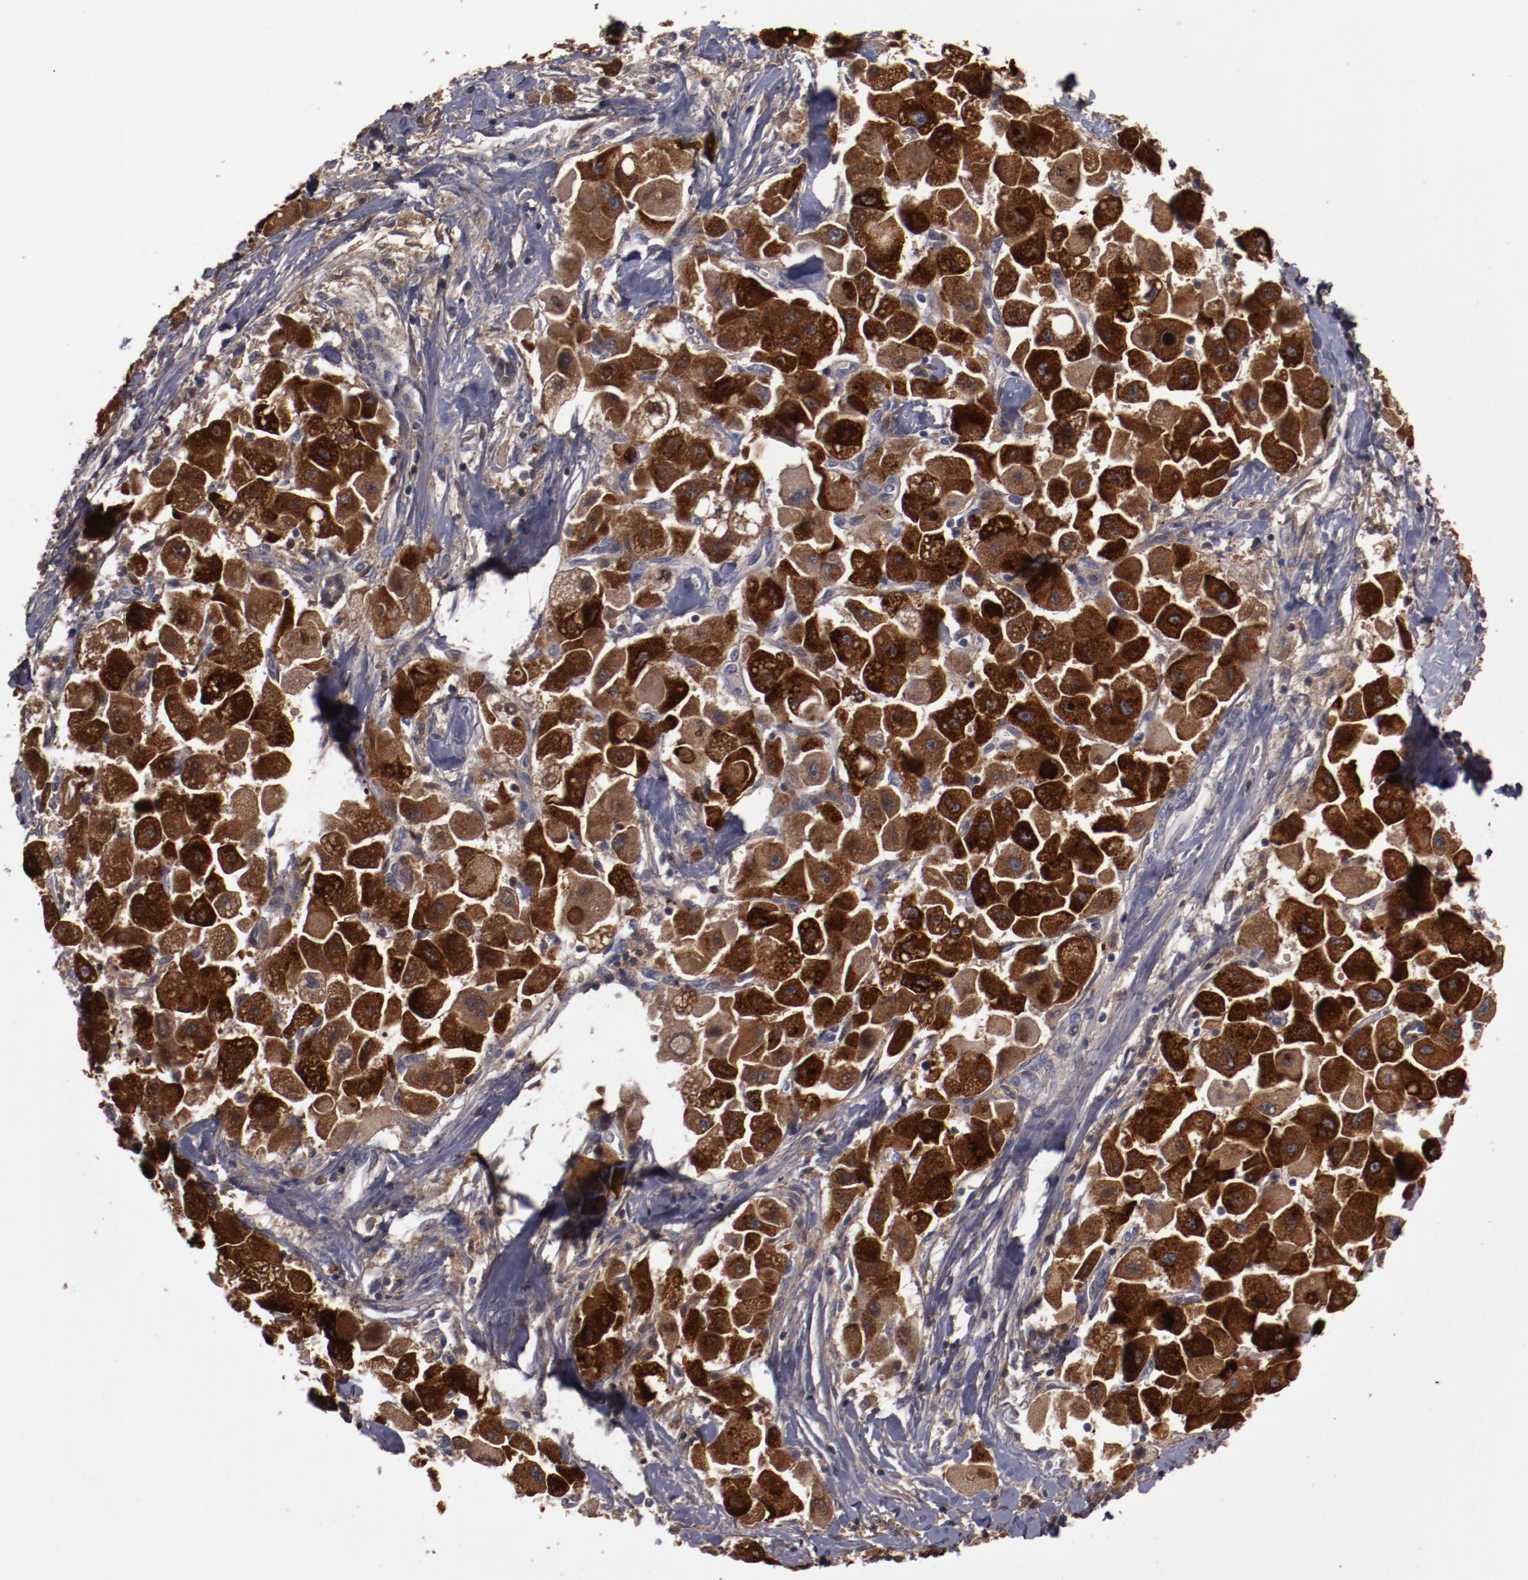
{"staining": {"intensity": "strong", "quantity": ">75%", "location": "cytoplasmic/membranous"}, "tissue": "liver cancer", "cell_type": "Tumor cells", "image_type": "cancer", "snomed": [{"axis": "morphology", "description": "Carcinoma, Hepatocellular, NOS"}, {"axis": "topography", "description": "Liver"}], "caption": "A histopathology image of liver cancer stained for a protein demonstrates strong cytoplasmic/membranous brown staining in tumor cells.", "gene": "MBL2", "patient": {"sex": "male", "age": 24}}